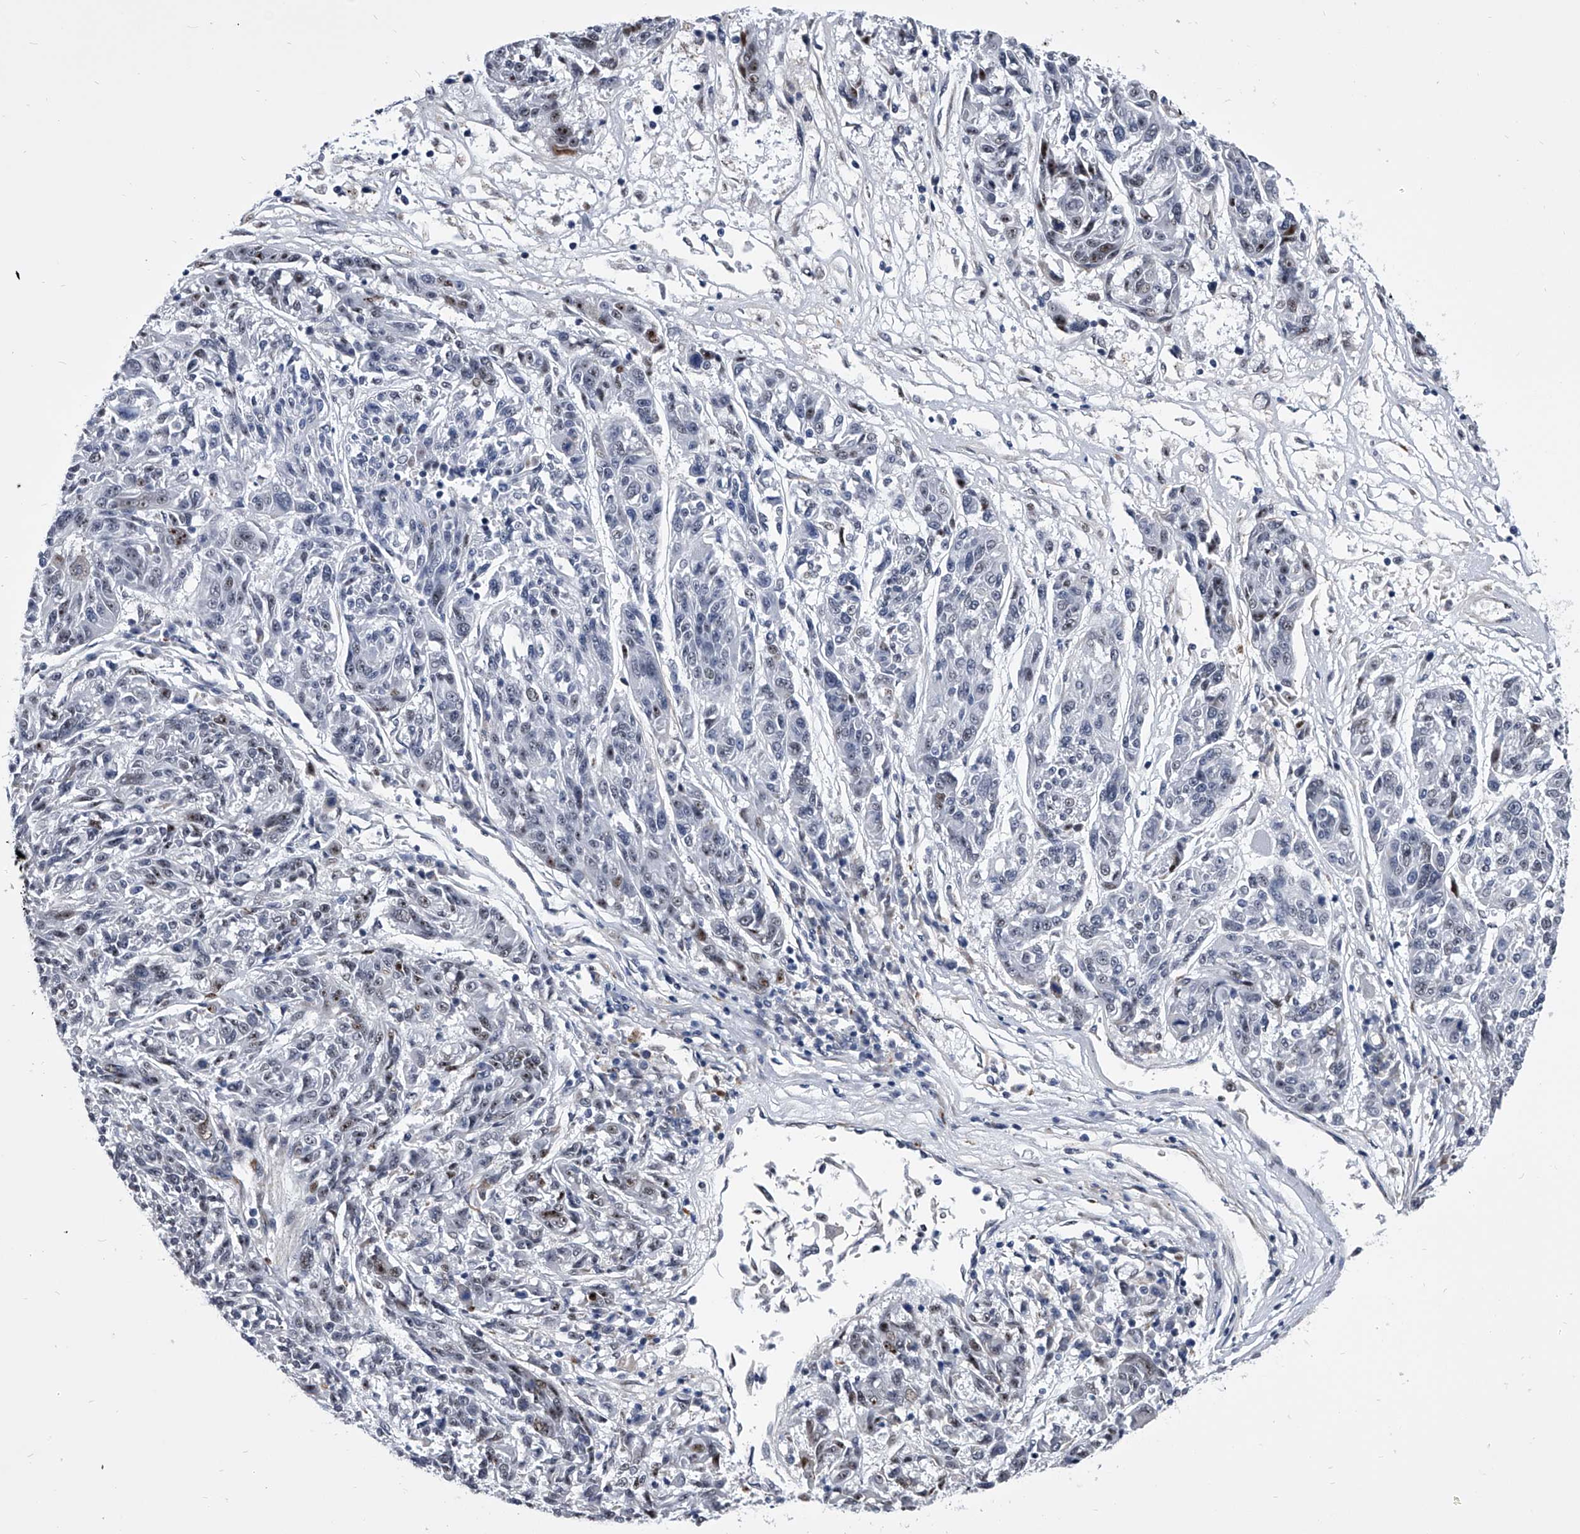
{"staining": {"intensity": "weak", "quantity": "<25%", "location": "nuclear"}, "tissue": "melanoma", "cell_type": "Tumor cells", "image_type": "cancer", "snomed": [{"axis": "morphology", "description": "Malignant melanoma, NOS"}, {"axis": "topography", "description": "Skin"}], "caption": "Tumor cells show no significant protein staining in malignant melanoma.", "gene": "CMTR1", "patient": {"sex": "male", "age": 53}}